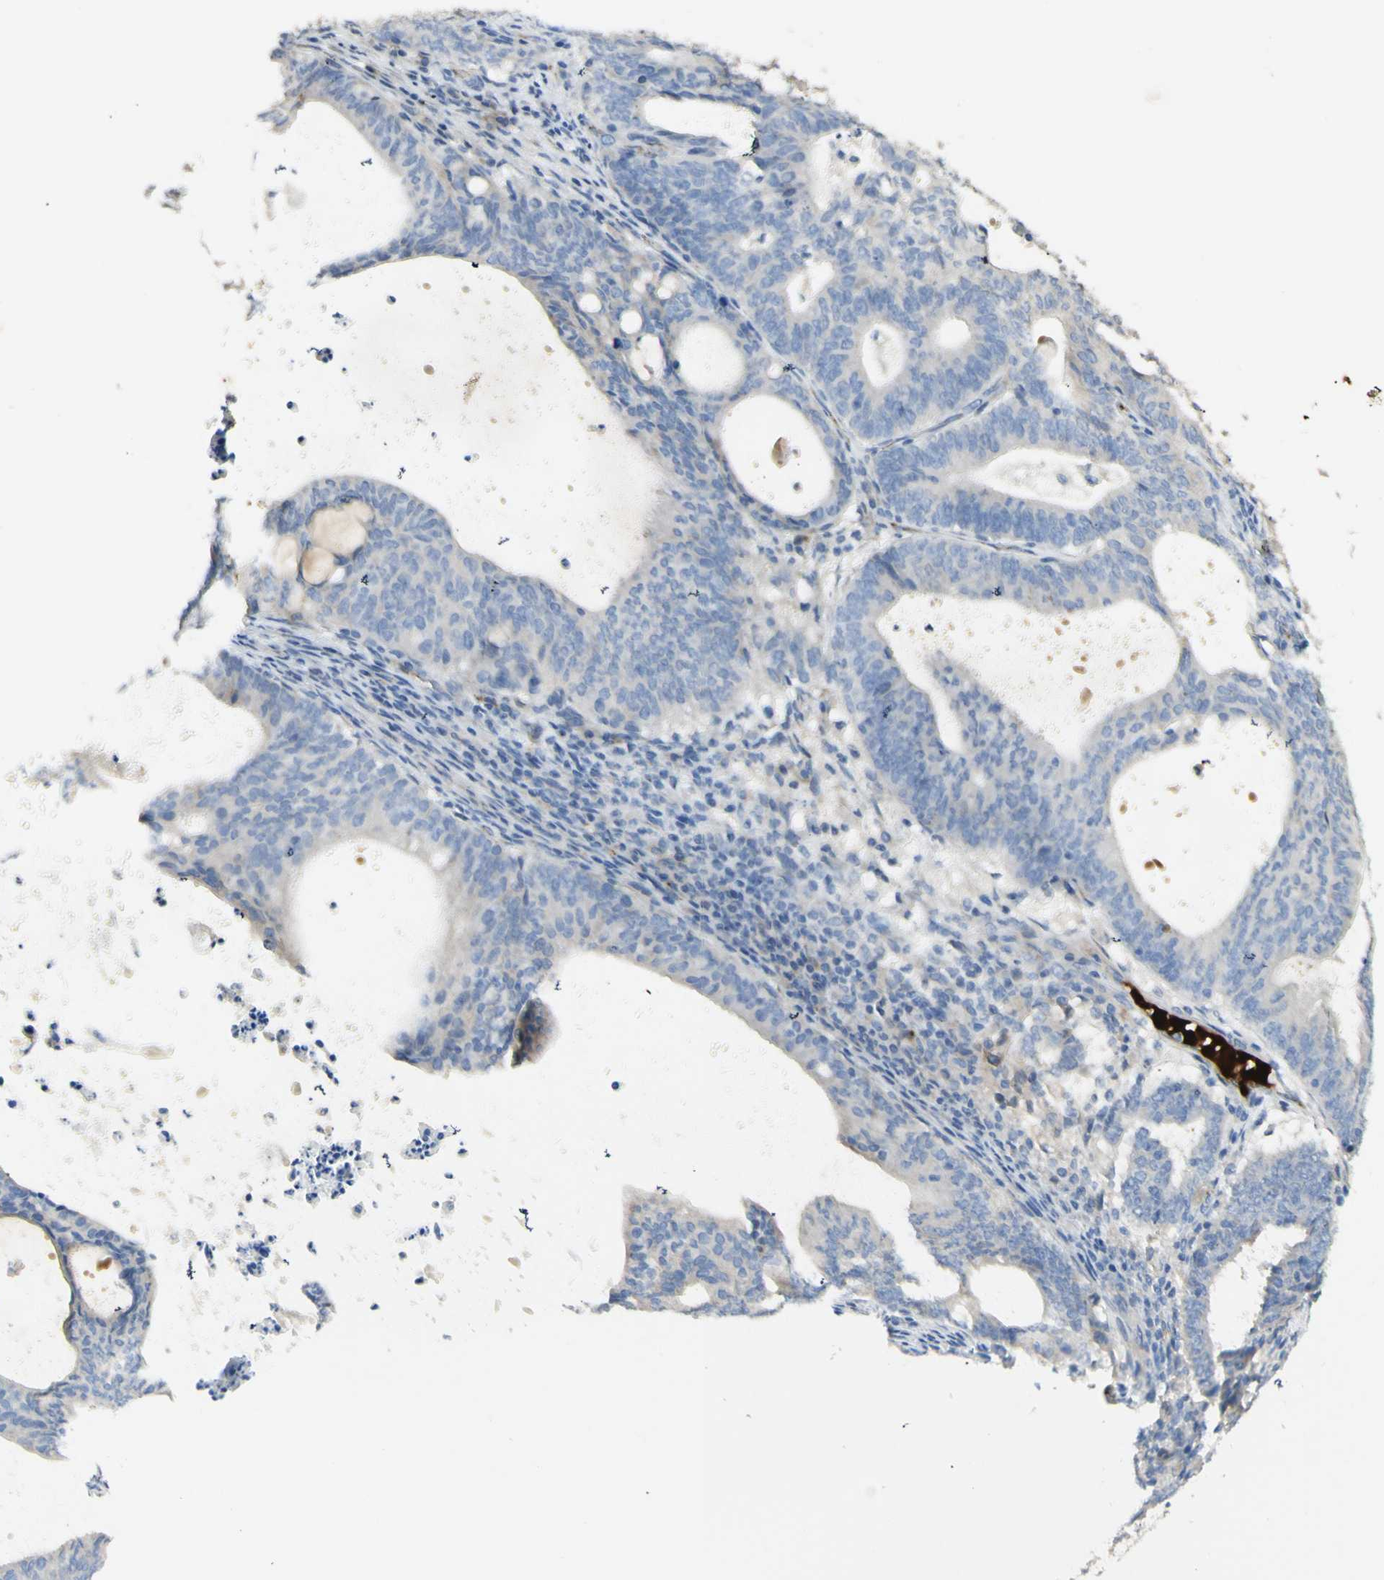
{"staining": {"intensity": "negative", "quantity": "none", "location": "none"}, "tissue": "endometrial cancer", "cell_type": "Tumor cells", "image_type": "cancer", "snomed": [{"axis": "morphology", "description": "Adenocarcinoma, NOS"}, {"axis": "topography", "description": "Uterus"}], "caption": "The histopathology image displays no staining of tumor cells in endometrial cancer.", "gene": "GAN", "patient": {"sex": "female", "age": 83}}